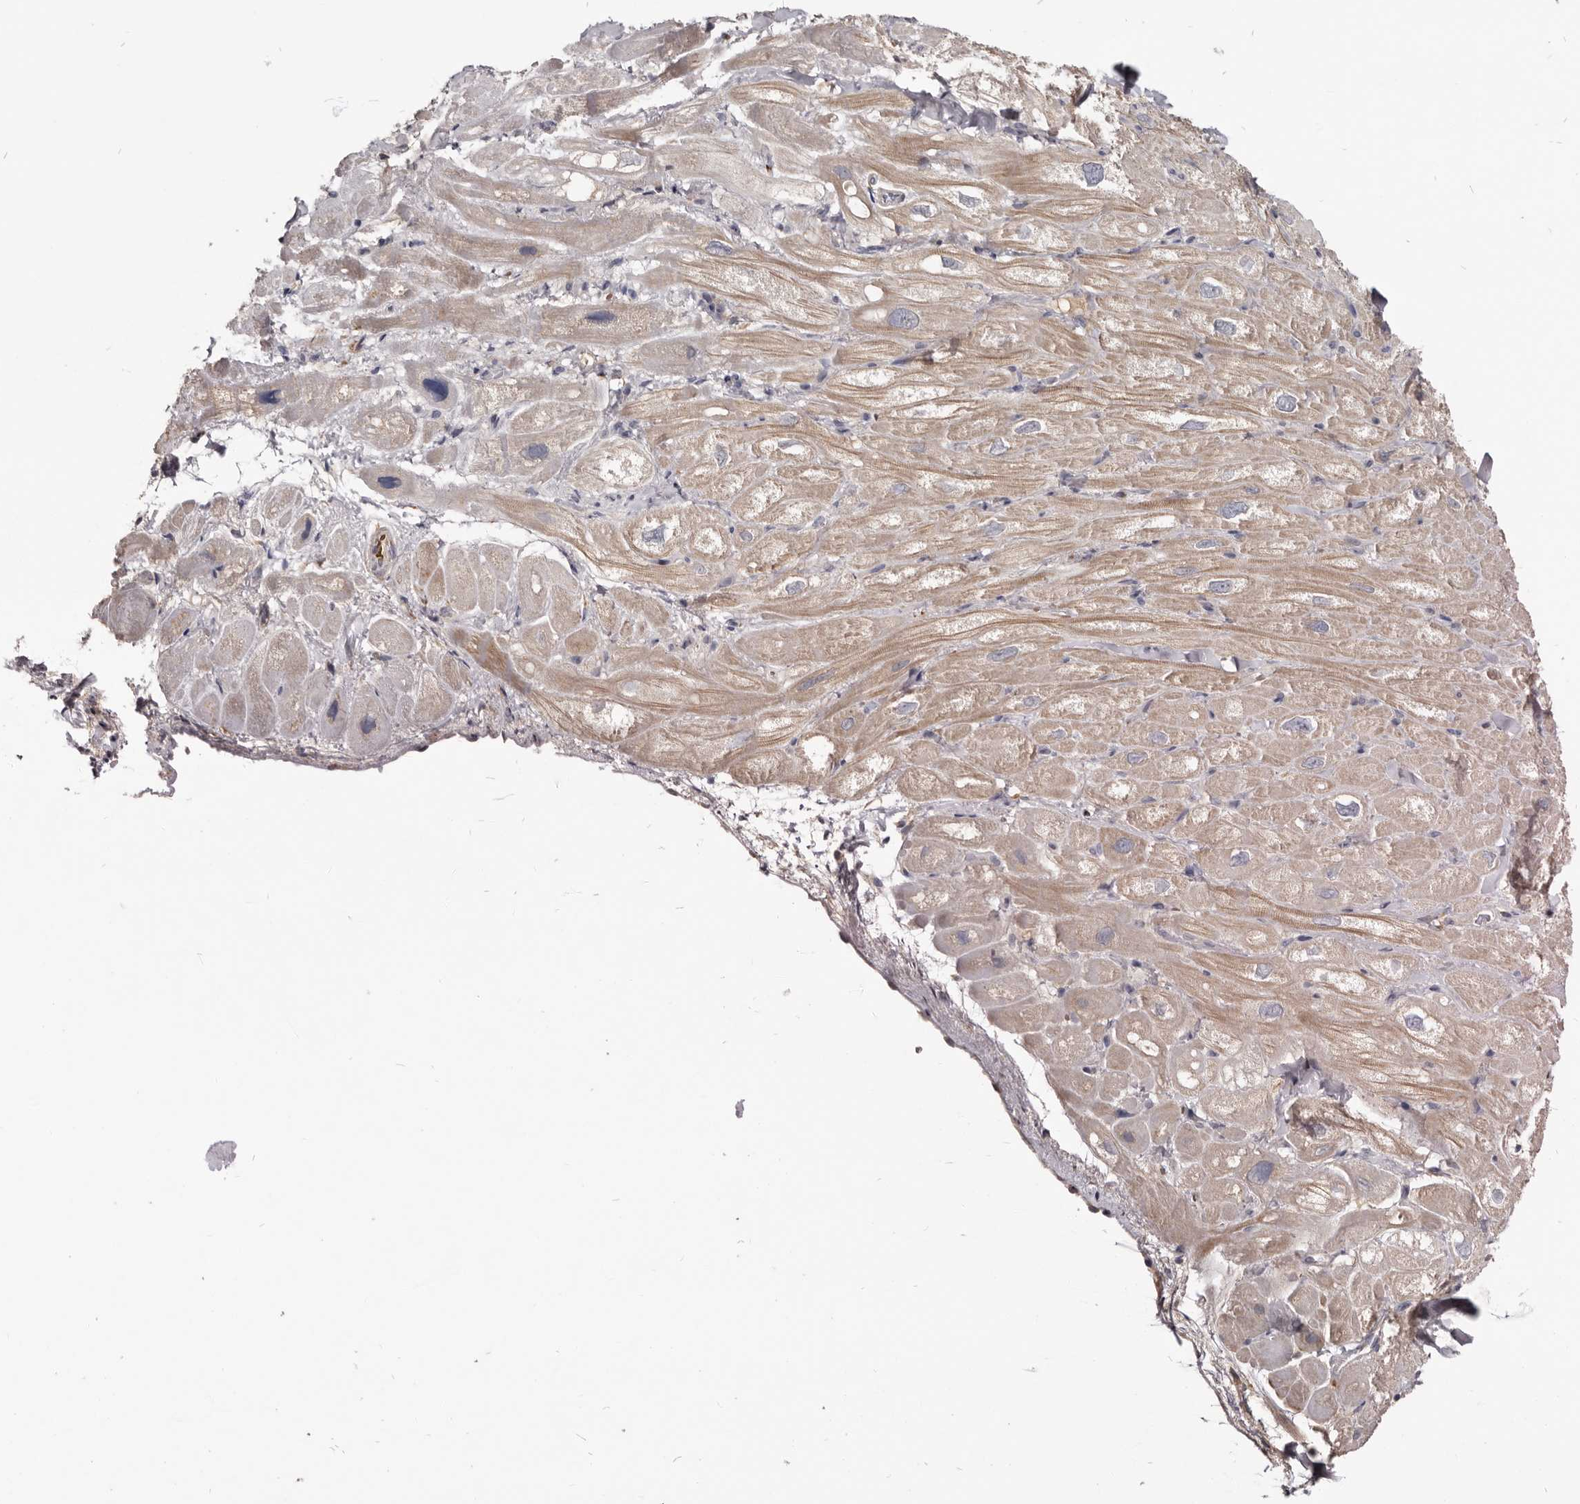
{"staining": {"intensity": "weak", "quantity": "25%-75%", "location": "cytoplasmic/membranous"}, "tissue": "heart muscle", "cell_type": "Cardiomyocytes", "image_type": "normal", "snomed": [{"axis": "morphology", "description": "Normal tissue, NOS"}, {"axis": "topography", "description": "Heart"}], "caption": "Protein staining of normal heart muscle reveals weak cytoplasmic/membranous expression in about 25%-75% of cardiomyocytes.", "gene": "NENF", "patient": {"sex": "male", "age": 49}}